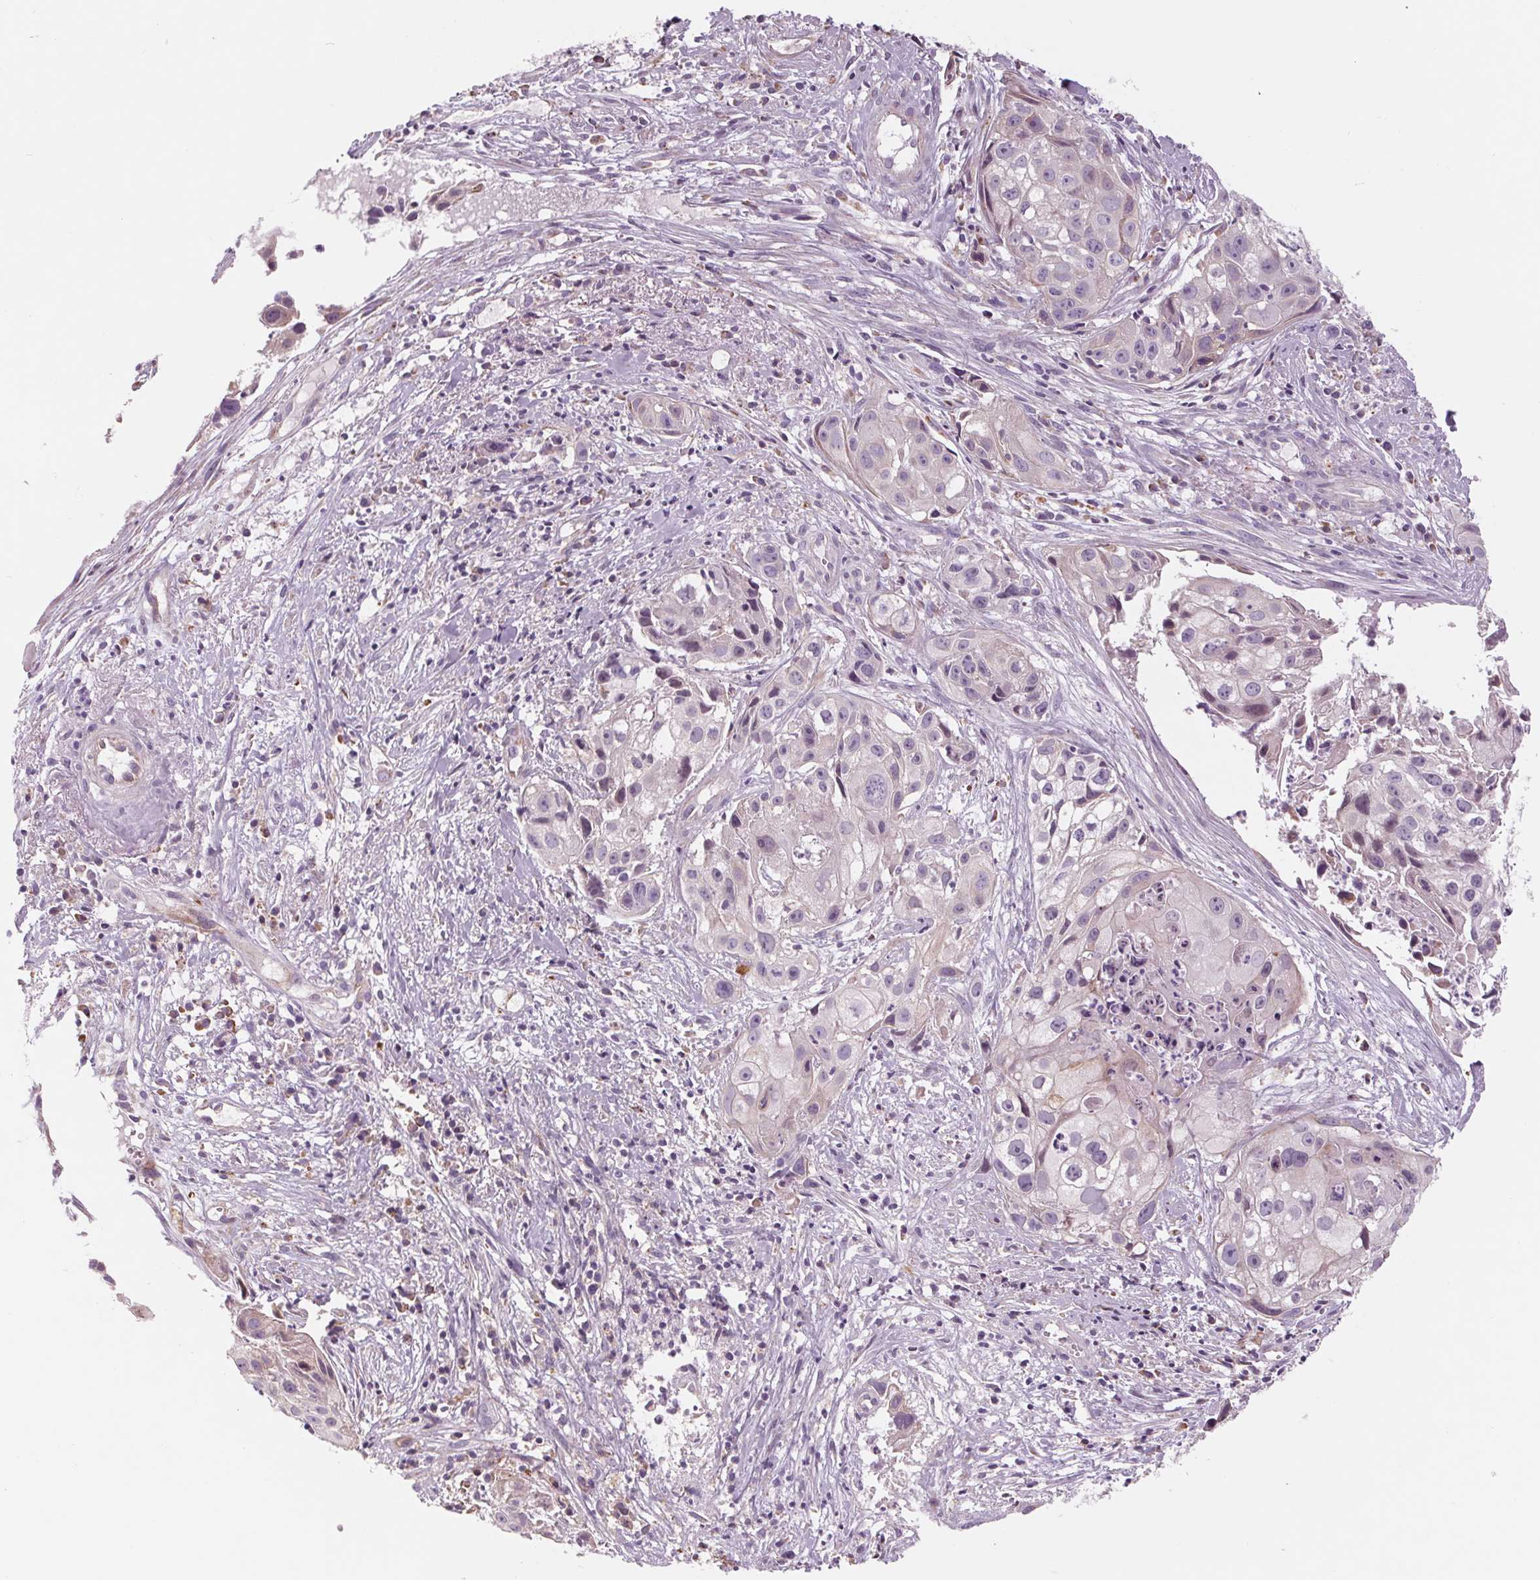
{"staining": {"intensity": "negative", "quantity": "none", "location": "none"}, "tissue": "cervical cancer", "cell_type": "Tumor cells", "image_type": "cancer", "snomed": [{"axis": "morphology", "description": "Squamous cell carcinoma, NOS"}, {"axis": "topography", "description": "Cervix"}], "caption": "Histopathology image shows no significant protein positivity in tumor cells of cervical cancer. (DAB (3,3'-diaminobenzidine) IHC with hematoxylin counter stain).", "gene": "SAMD5", "patient": {"sex": "female", "age": 53}}